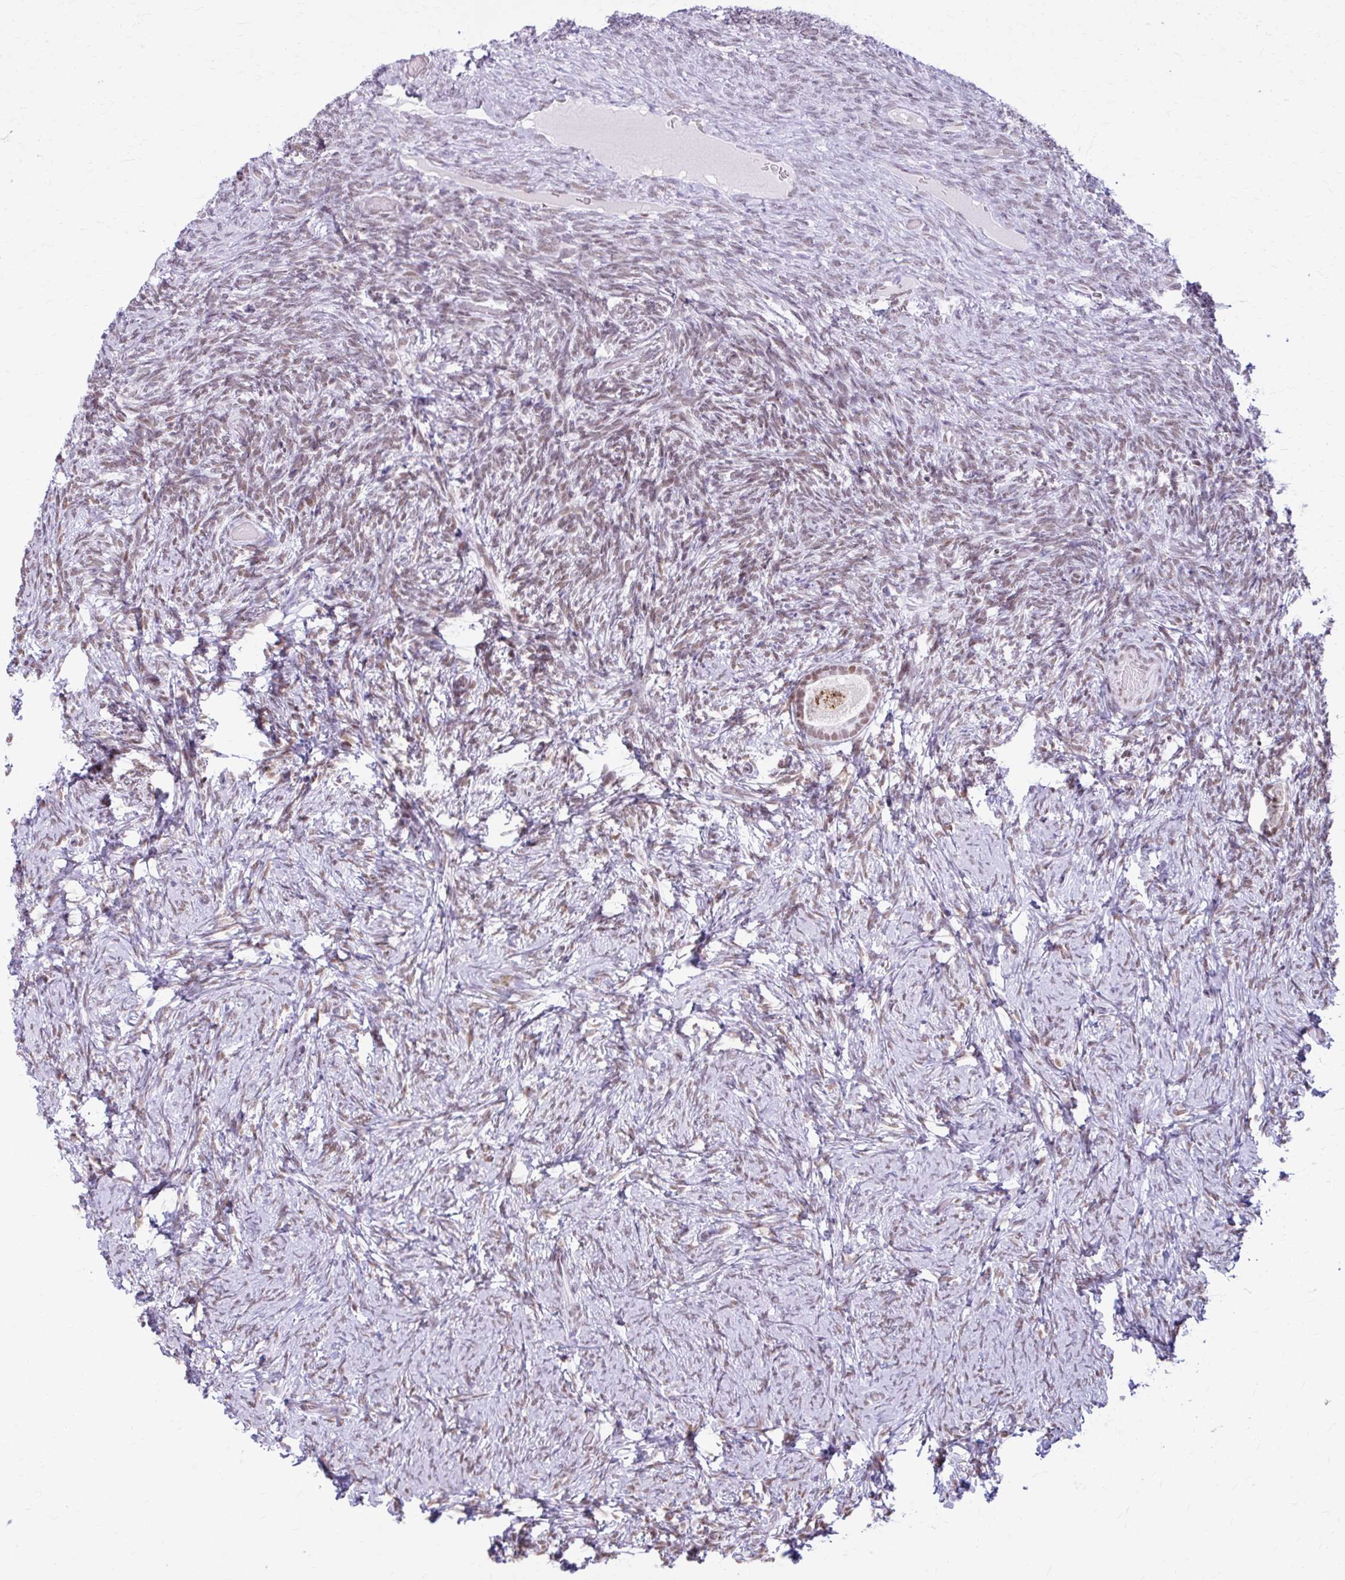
{"staining": {"intensity": "moderate", "quantity": ">75%", "location": "nuclear"}, "tissue": "ovary", "cell_type": "Follicle cells", "image_type": "normal", "snomed": [{"axis": "morphology", "description": "Normal tissue, NOS"}, {"axis": "topography", "description": "Ovary"}], "caption": "Immunohistochemistry image of benign human ovary stained for a protein (brown), which displays medium levels of moderate nuclear positivity in about >75% of follicle cells.", "gene": "PABIR1", "patient": {"sex": "female", "age": 34}}